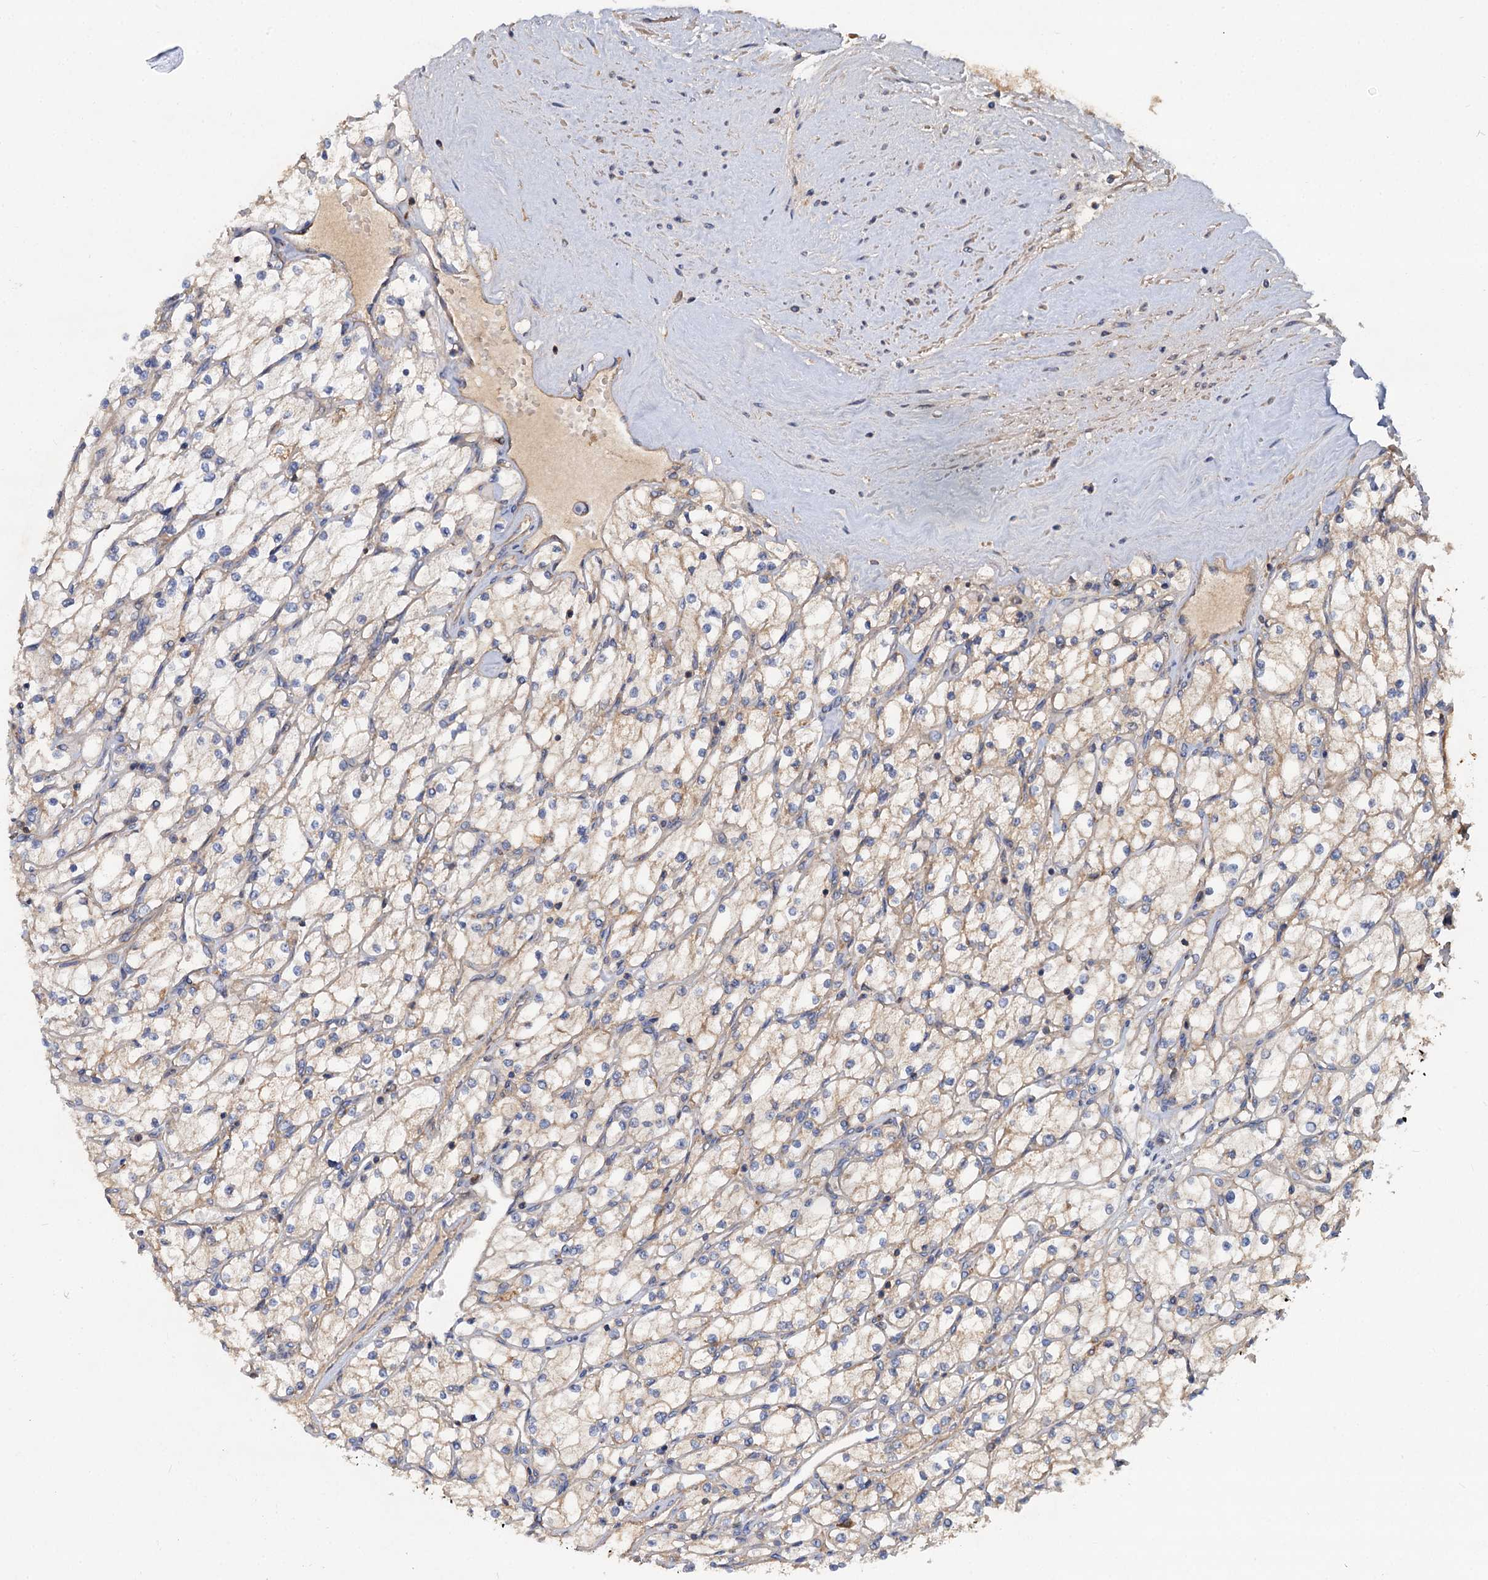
{"staining": {"intensity": "weak", "quantity": "25%-75%", "location": "cytoplasmic/membranous"}, "tissue": "renal cancer", "cell_type": "Tumor cells", "image_type": "cancer", "snomed": [{"axis": "morphology", "description": "Adenocarcinoma, NOS"}, {"axis": "topography", "description": "Kidney"}], "caption": "There is low levels of weak cytoplasmic/membranous positivity in tumor cells of renal cancer (adenocarcinoma), as demonstrated by immunohistochemical staining (brown color).", "gene": "ALKBH7", "patient": {"sex": "male", "age": 80}}